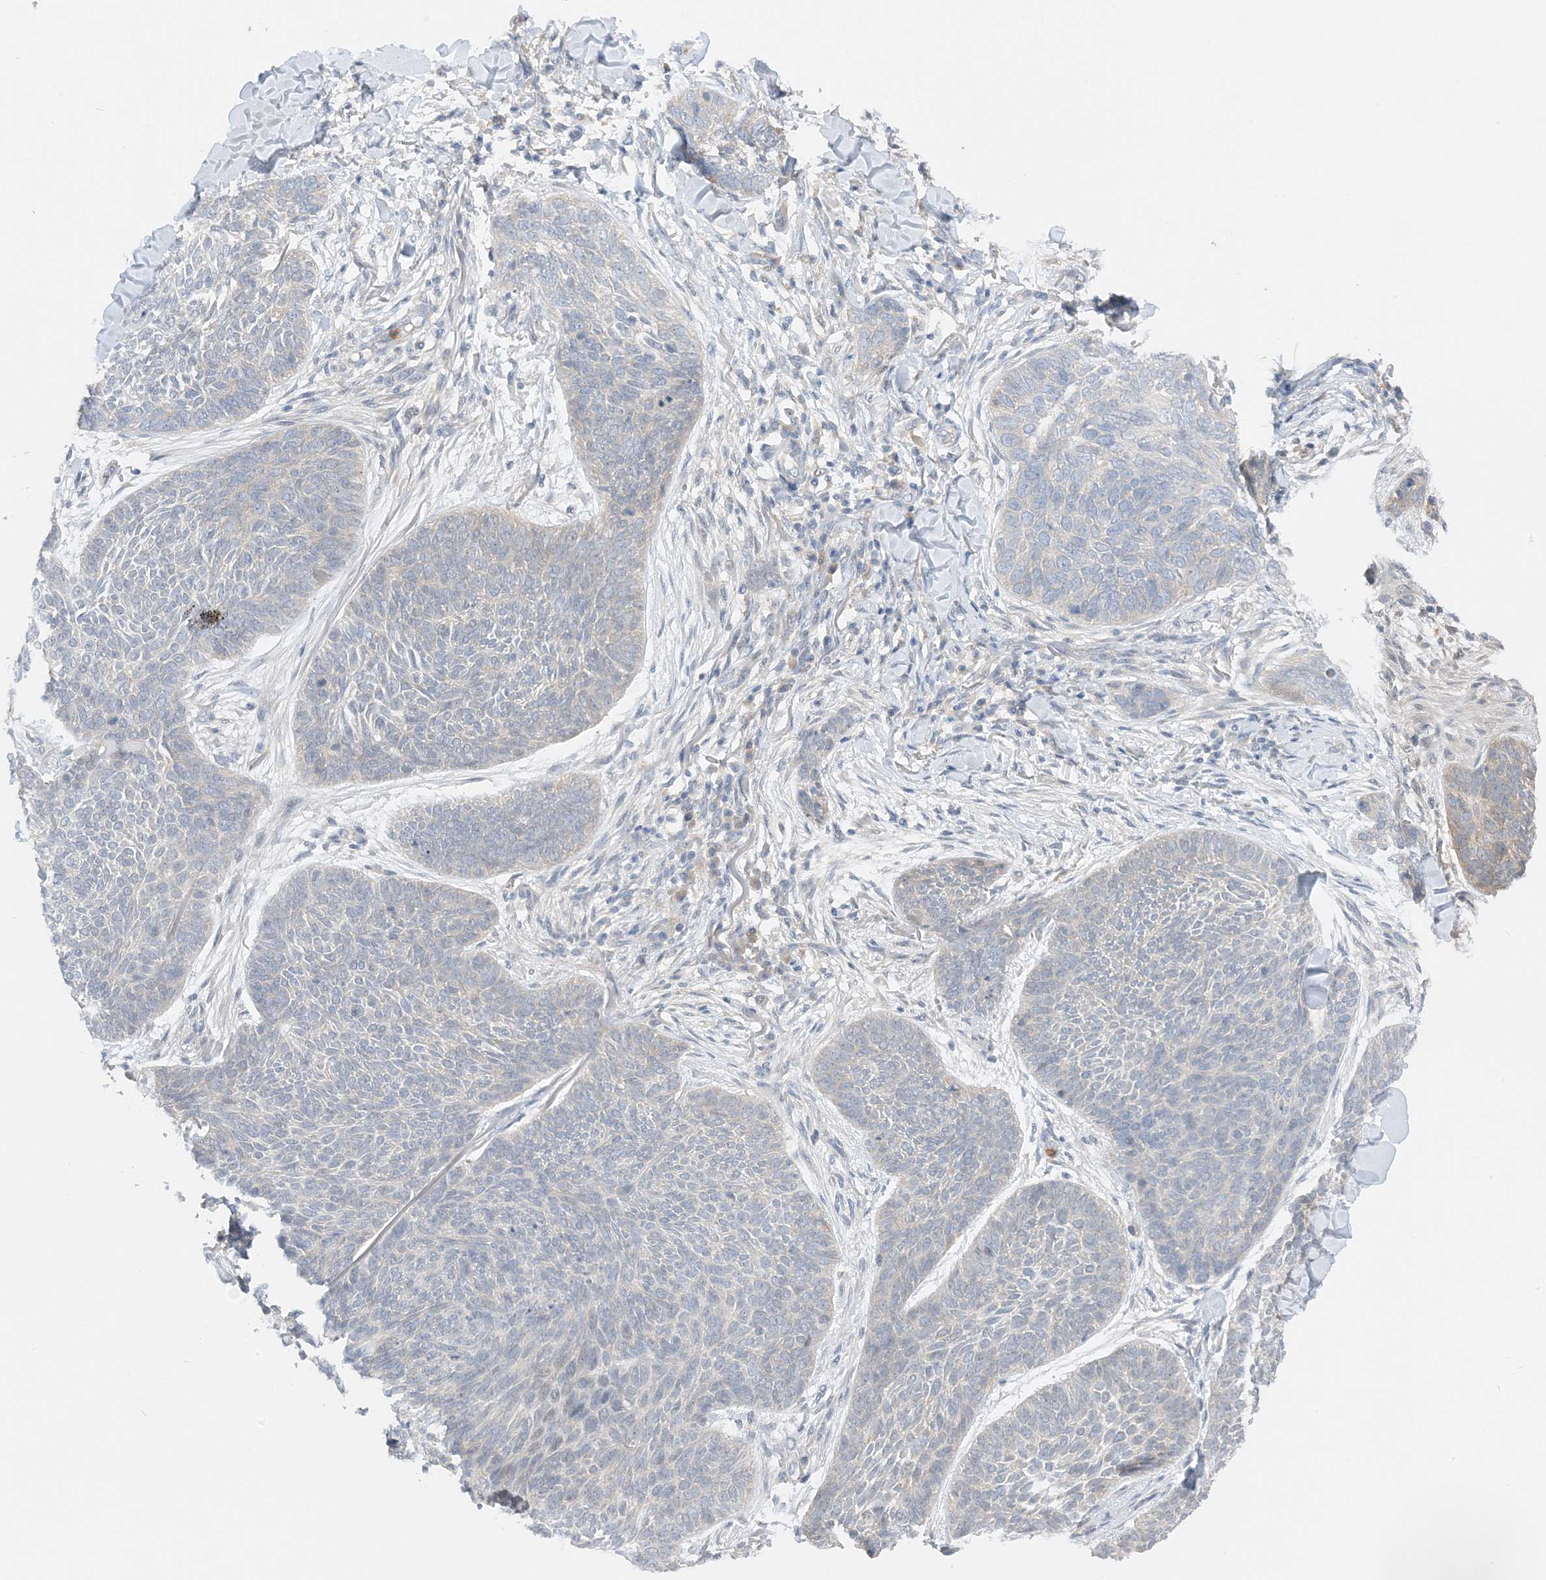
{"staining": {"intensity": "negative", "quantity": "none", "location": "none"}, "tissue": "skin cancer", "cell_type": "Tumor cells", "image_type": "cancer", "snomed": [{"axis": "morphology", "description": "Basal cell carcinoma"}, {"axis": "topography", "description": "Skin"}], "caption": "Tumor cells show no significant protein positivity in skin cancer (basal cell carcinoma).", "gene": "KIFBP", "patient": {"sex": "male", "age": 85}}